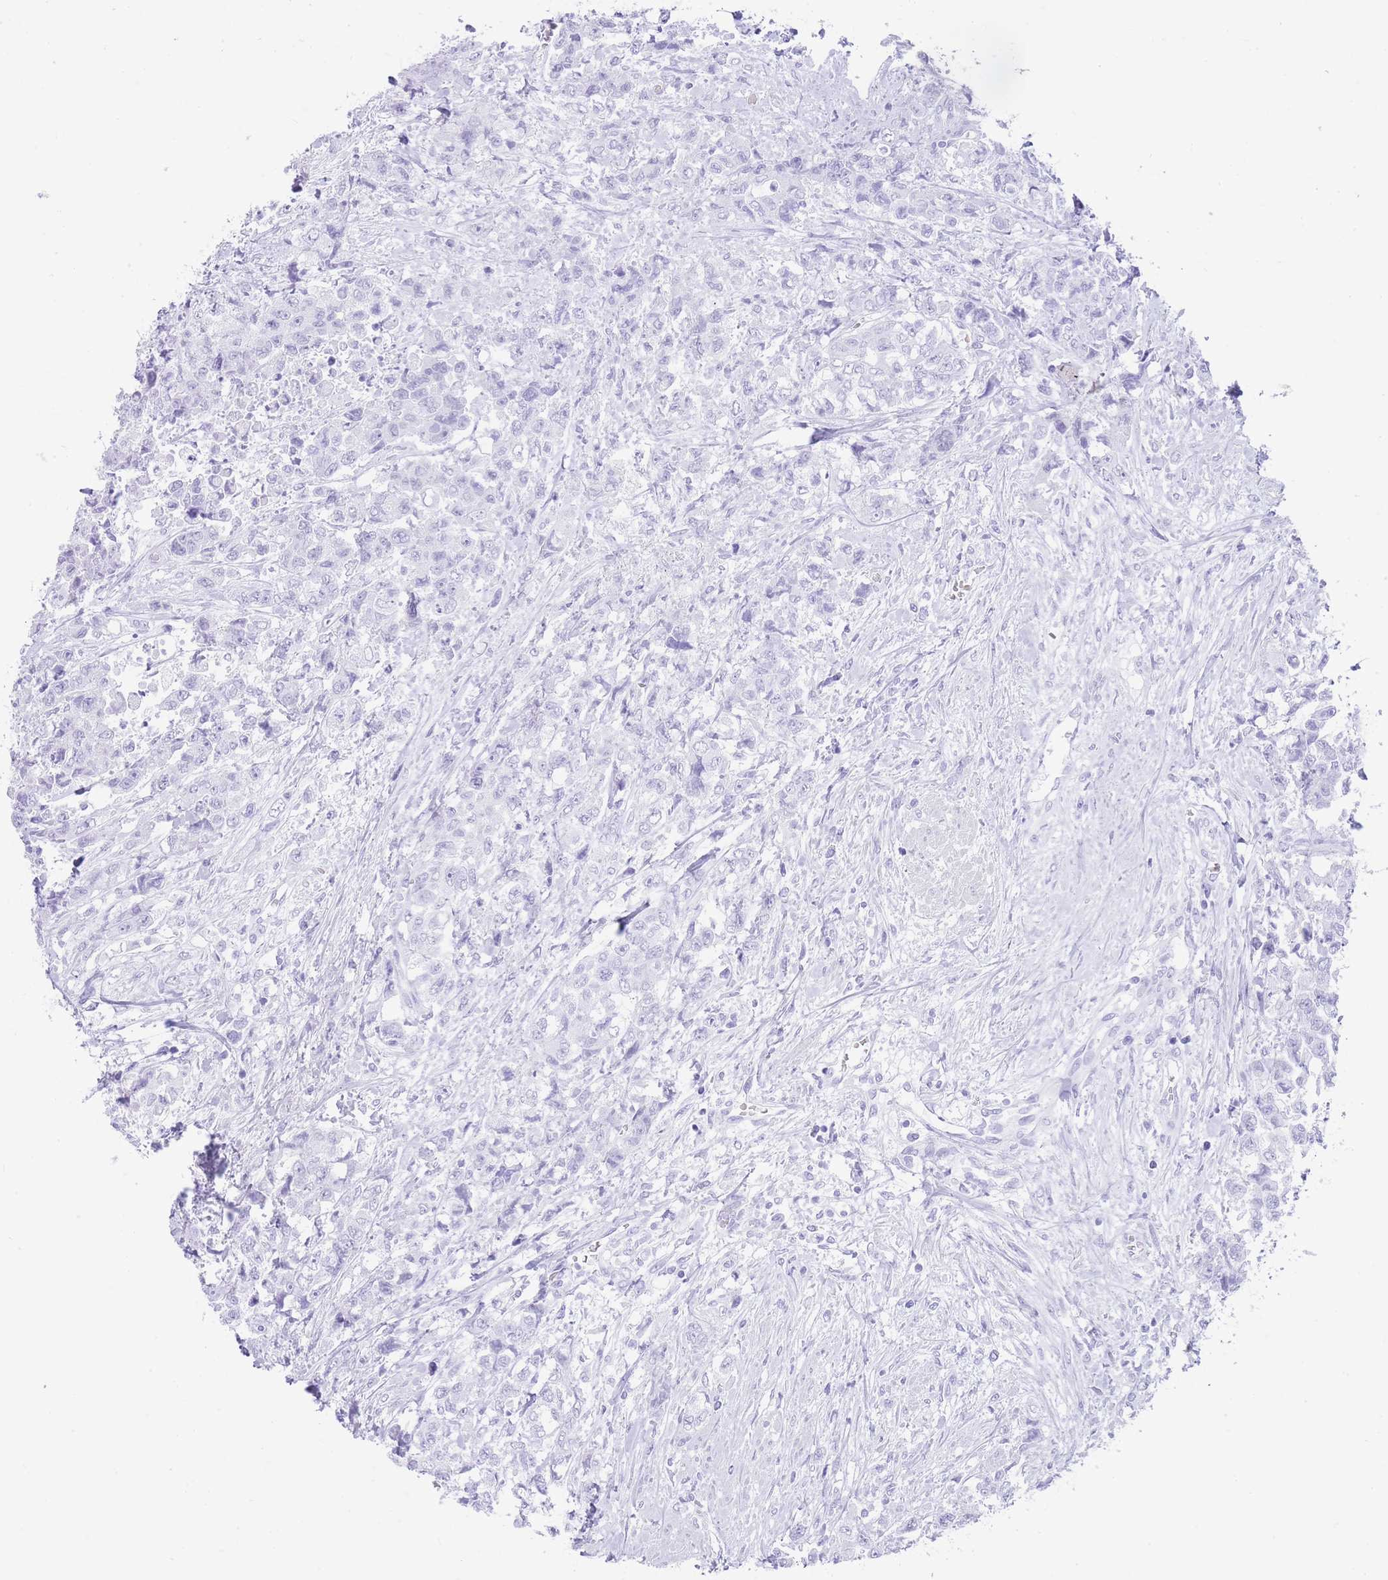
{"staining": {"intensity": "negative", "quantity": "none", "location": "none"}, "tissue": "urothelial cancer", "cell_type": "Tumor cells", "image_type": "cancer", "snomed": [{"axis": "morphology", "description": "Urothelial carcinoma, High grade"}, {"axis": "topography", "description": "Urinary bladder"}], "caption": "DAB (3,3'-diaminobenzidine) immunohistochemical staining of human urothelial carcinoma (high-grade) displays no significant expression in tumor cells.", "gene": "ELOA2", "patient": {"sex": "female", "age": 78}}